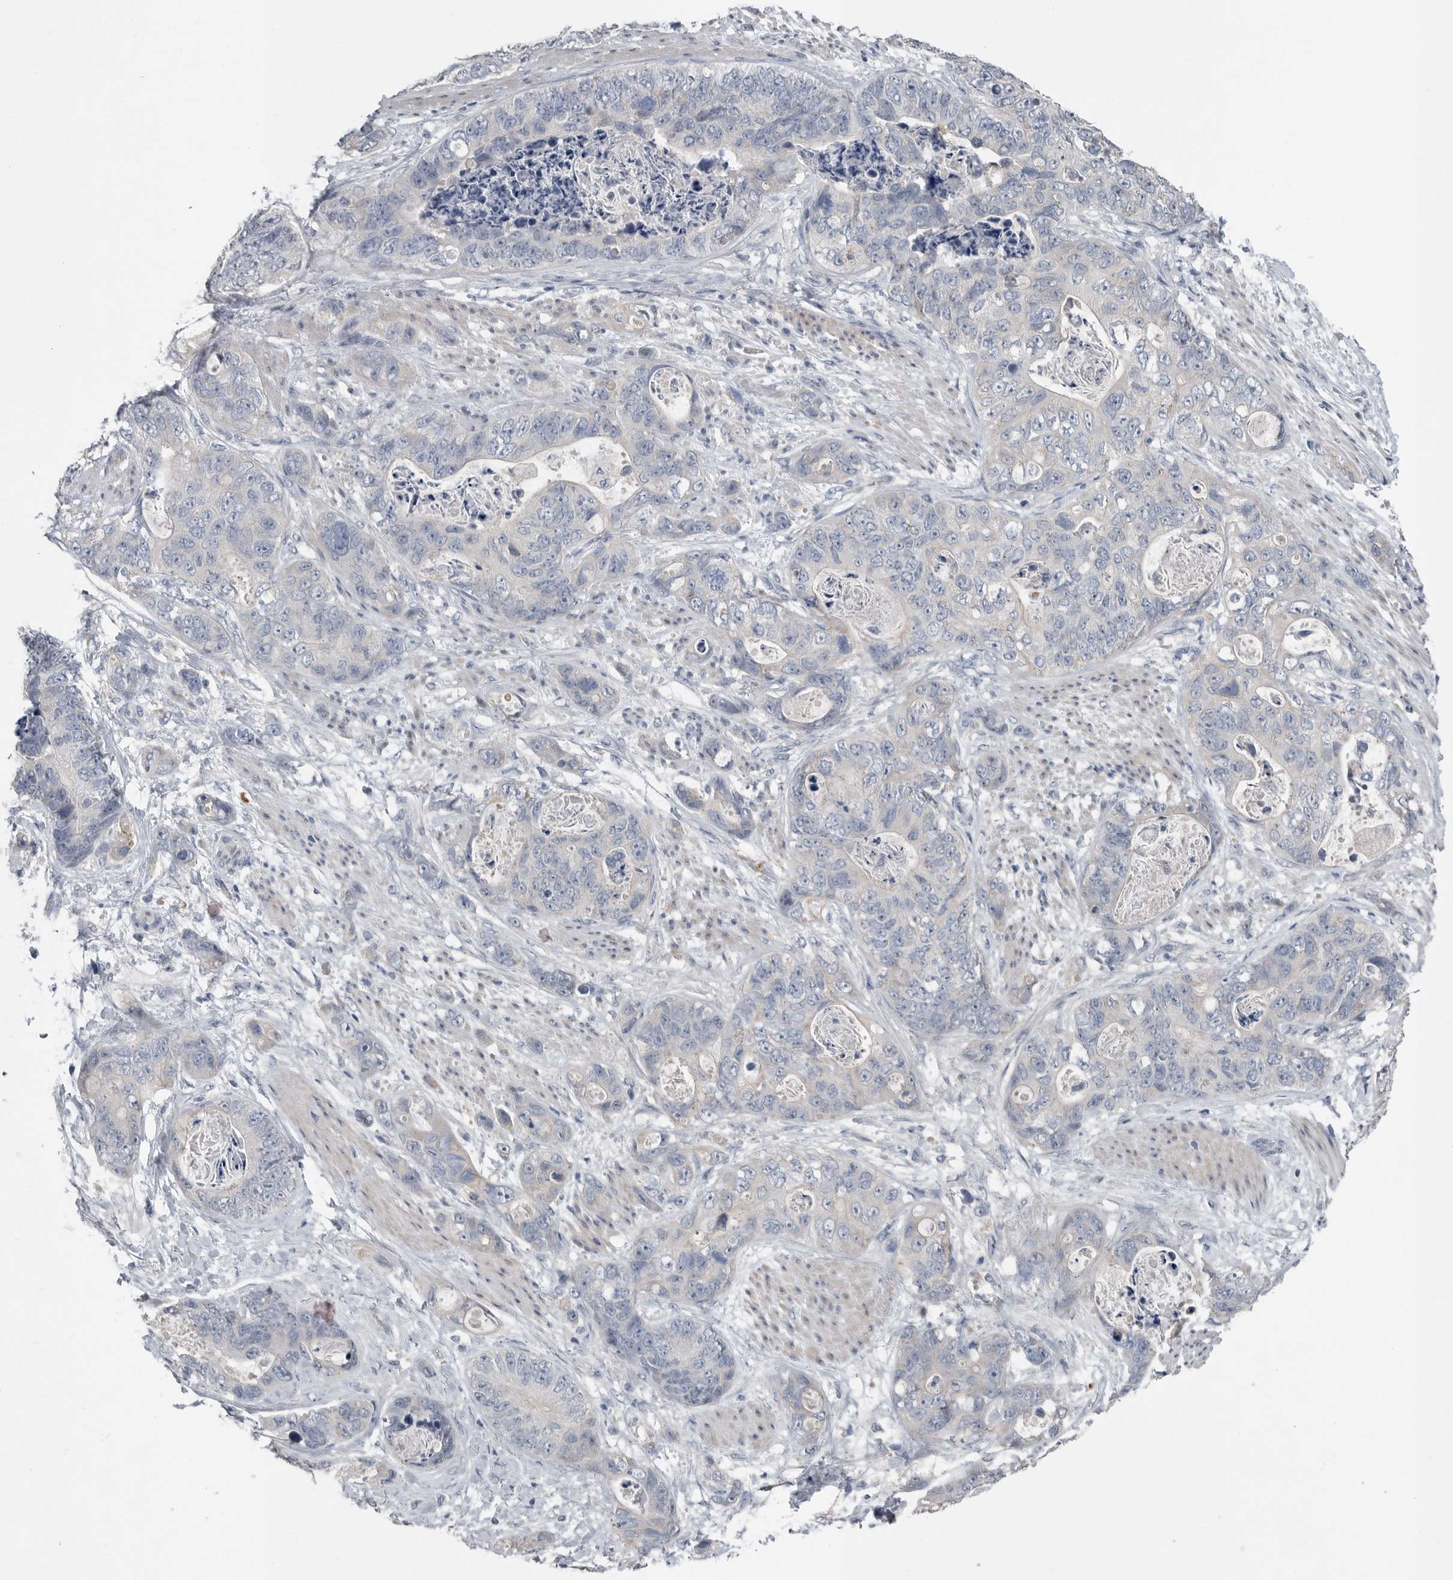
{"staining": {"intensity": "negative", "quantity": "none", "location": "none"}, "tissue": "stomach cancer", "cell_type": "Tumor cells", "image_type": "cancer", "snomed": [{"axis": "morphology", "description": "Normal tissue, NOS"}, {"axis": "morphology", "description": "Adenocarcinoma, NOS"}, {"axis": "topography", "description": "Stomach"}], "caption": "There is no significant expression in tumor cells of stomach adenocarcinoma.", "gene": "SCP2", "patient": {"sex": "female", "age": 89}}